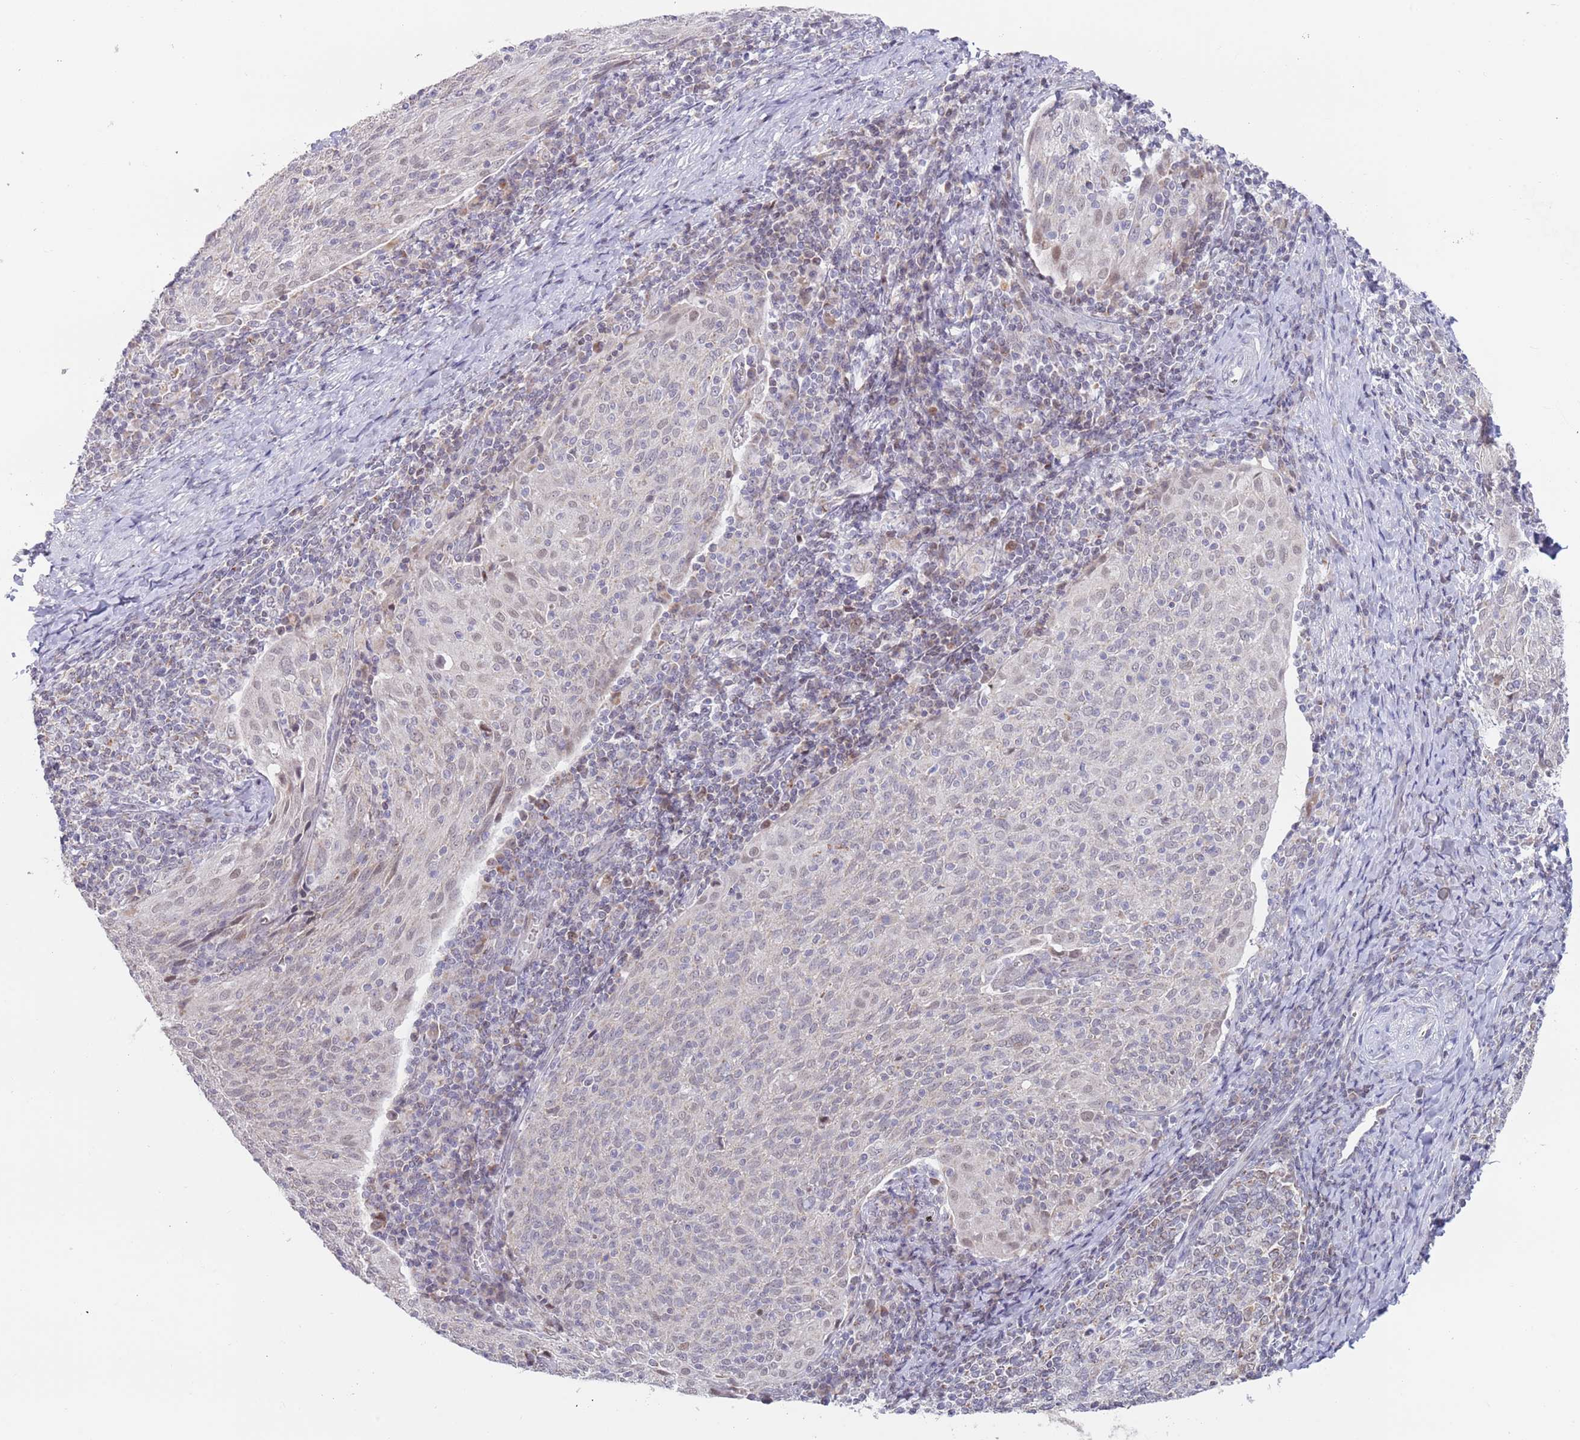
{"staining": {"intensity": "negative", "quantity": "none", "location": "none"}, "tissue": "cervical cancer", "cell_type": "Tumor cells", "image_type": "cancer", "snomed": [{"axis": "morphology", "description": "Squamous cell carcinoma, NOS"}, {"axis": "topography", "description": "Cervix"}], "caption": "Immunohistochemistry (IHC) histopathology image of cervical squamous cell carcinoma stained for a protein (brown), which reveals no staining in tumor cells. Brightfield microscopy of immunohistochemistry stained with DAB (brown) and hematoxylin (blue), captured at high magnification.", "gene": "TIMM13", "patient": {"sex": "female", "age": 52}}